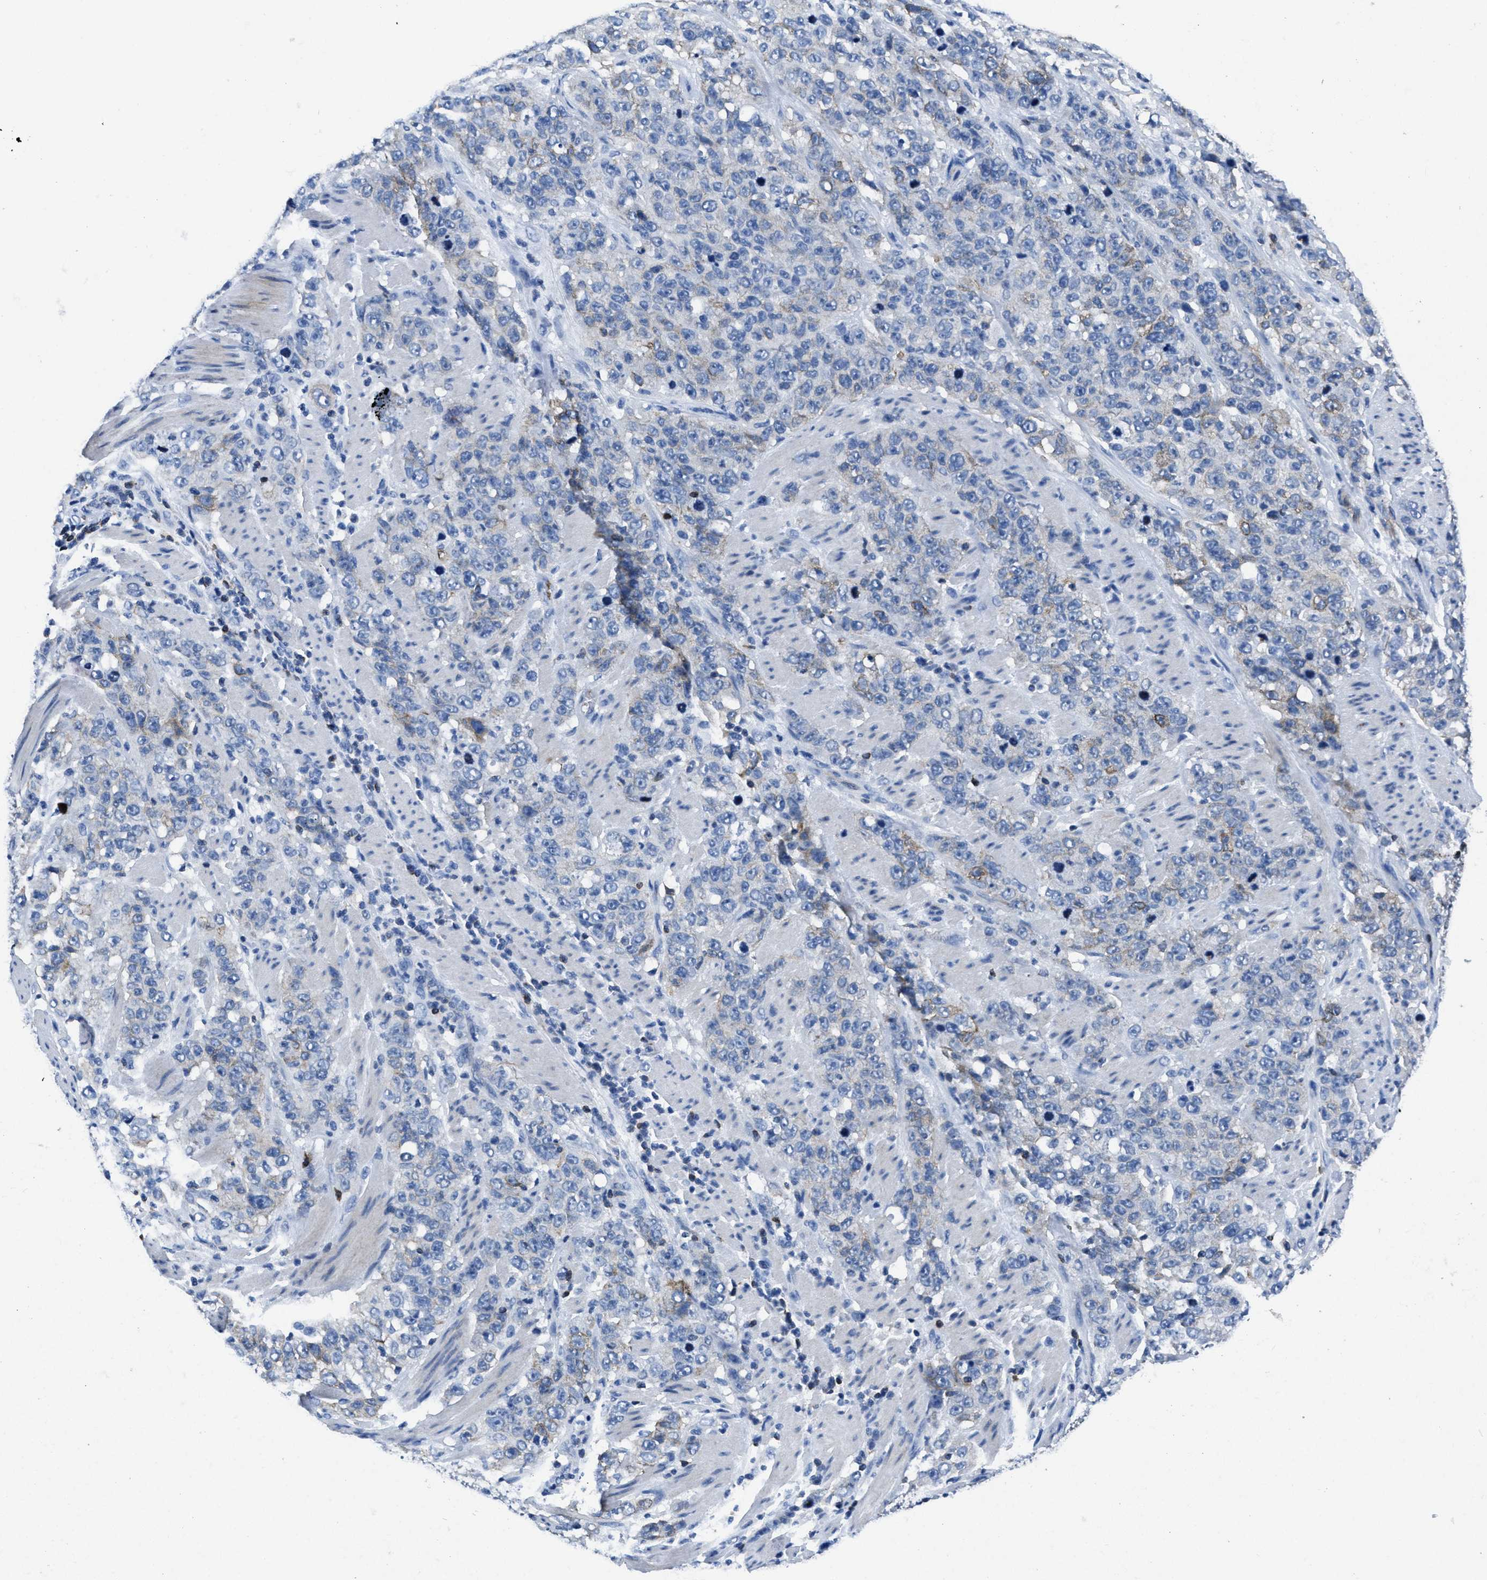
{"staining": {"intensity": "negative", "quantity": "none", "location": "none"}, "tissue": "stomach cancer", "cell_type": "Tumor cells", "image_type": "cancer", "snomed": [{"axis": "morphology", "description": "Adenocarcinoma, NOS"}, {"axis": "topography", "description": "Stomach"}], "caption": "DAB (3,3'-diaminobenzidine) immunohistochemical staining of stomach adenocarcinoma shows no significant staining in tumor cells.", "gene": "ITGA3", "patient": {"sex": "male", "age": 48}}